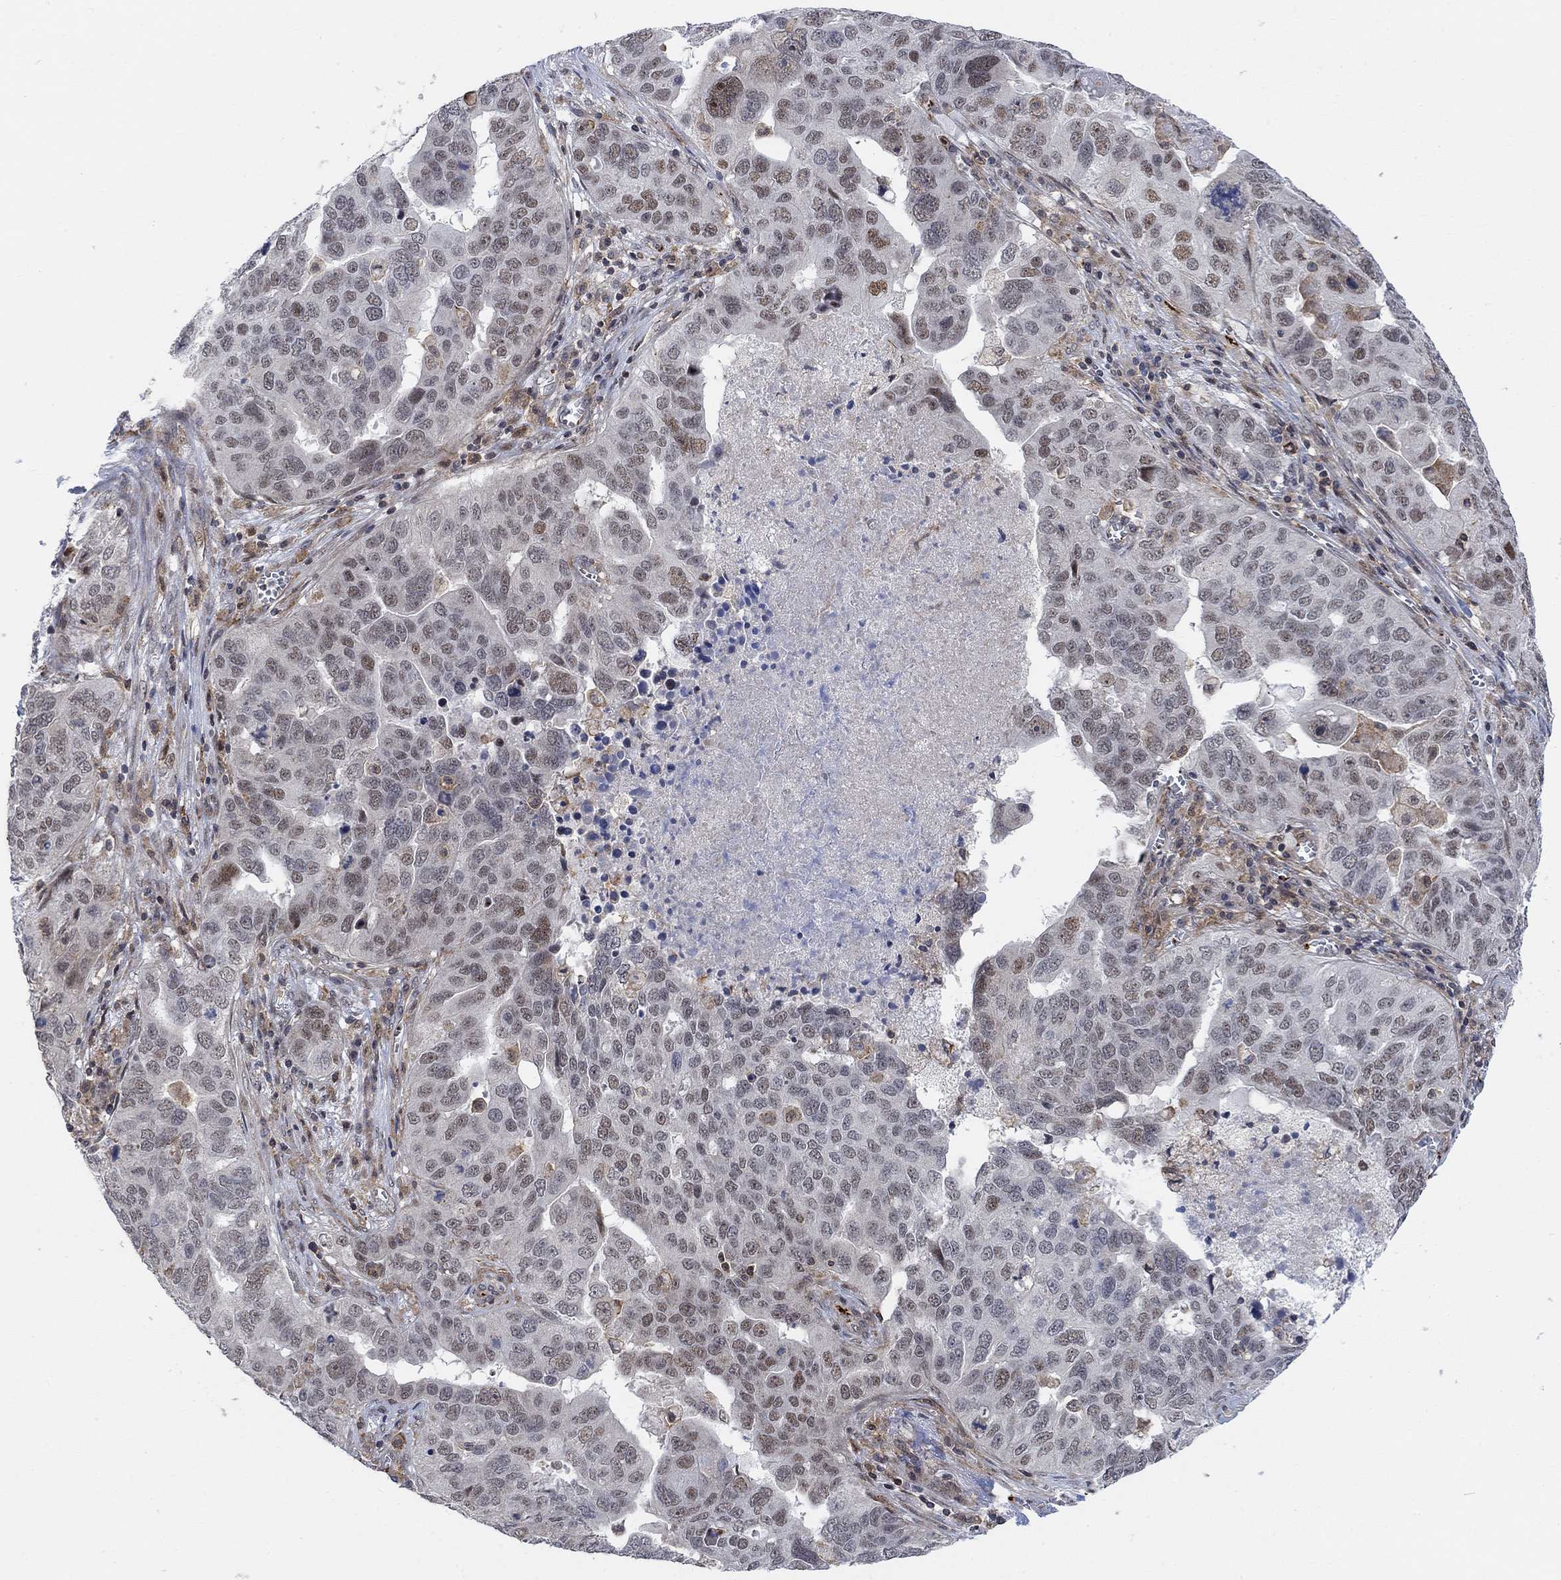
{"staining": {"intensity": "moderate", "quantity": "<25%", "location": "nuclear"}, "tissue": "ovarian cancer", "cell_type": "Tumor cells", "image_type": "cancer", "snomed": [{"axis": "morphology", "description": "Carcinoma, endometroid"}, {"axis": "topography", "description": "Soft tissue"}, {"axis": "topography", "description": "Ovary"}], "caption": "An image of human ovarian cancer stained for a protein shows moderate nuclear brown staining in tumor cells.", "gene": "PWWP2B", "patient": {"sex": "female", "age": 52}}